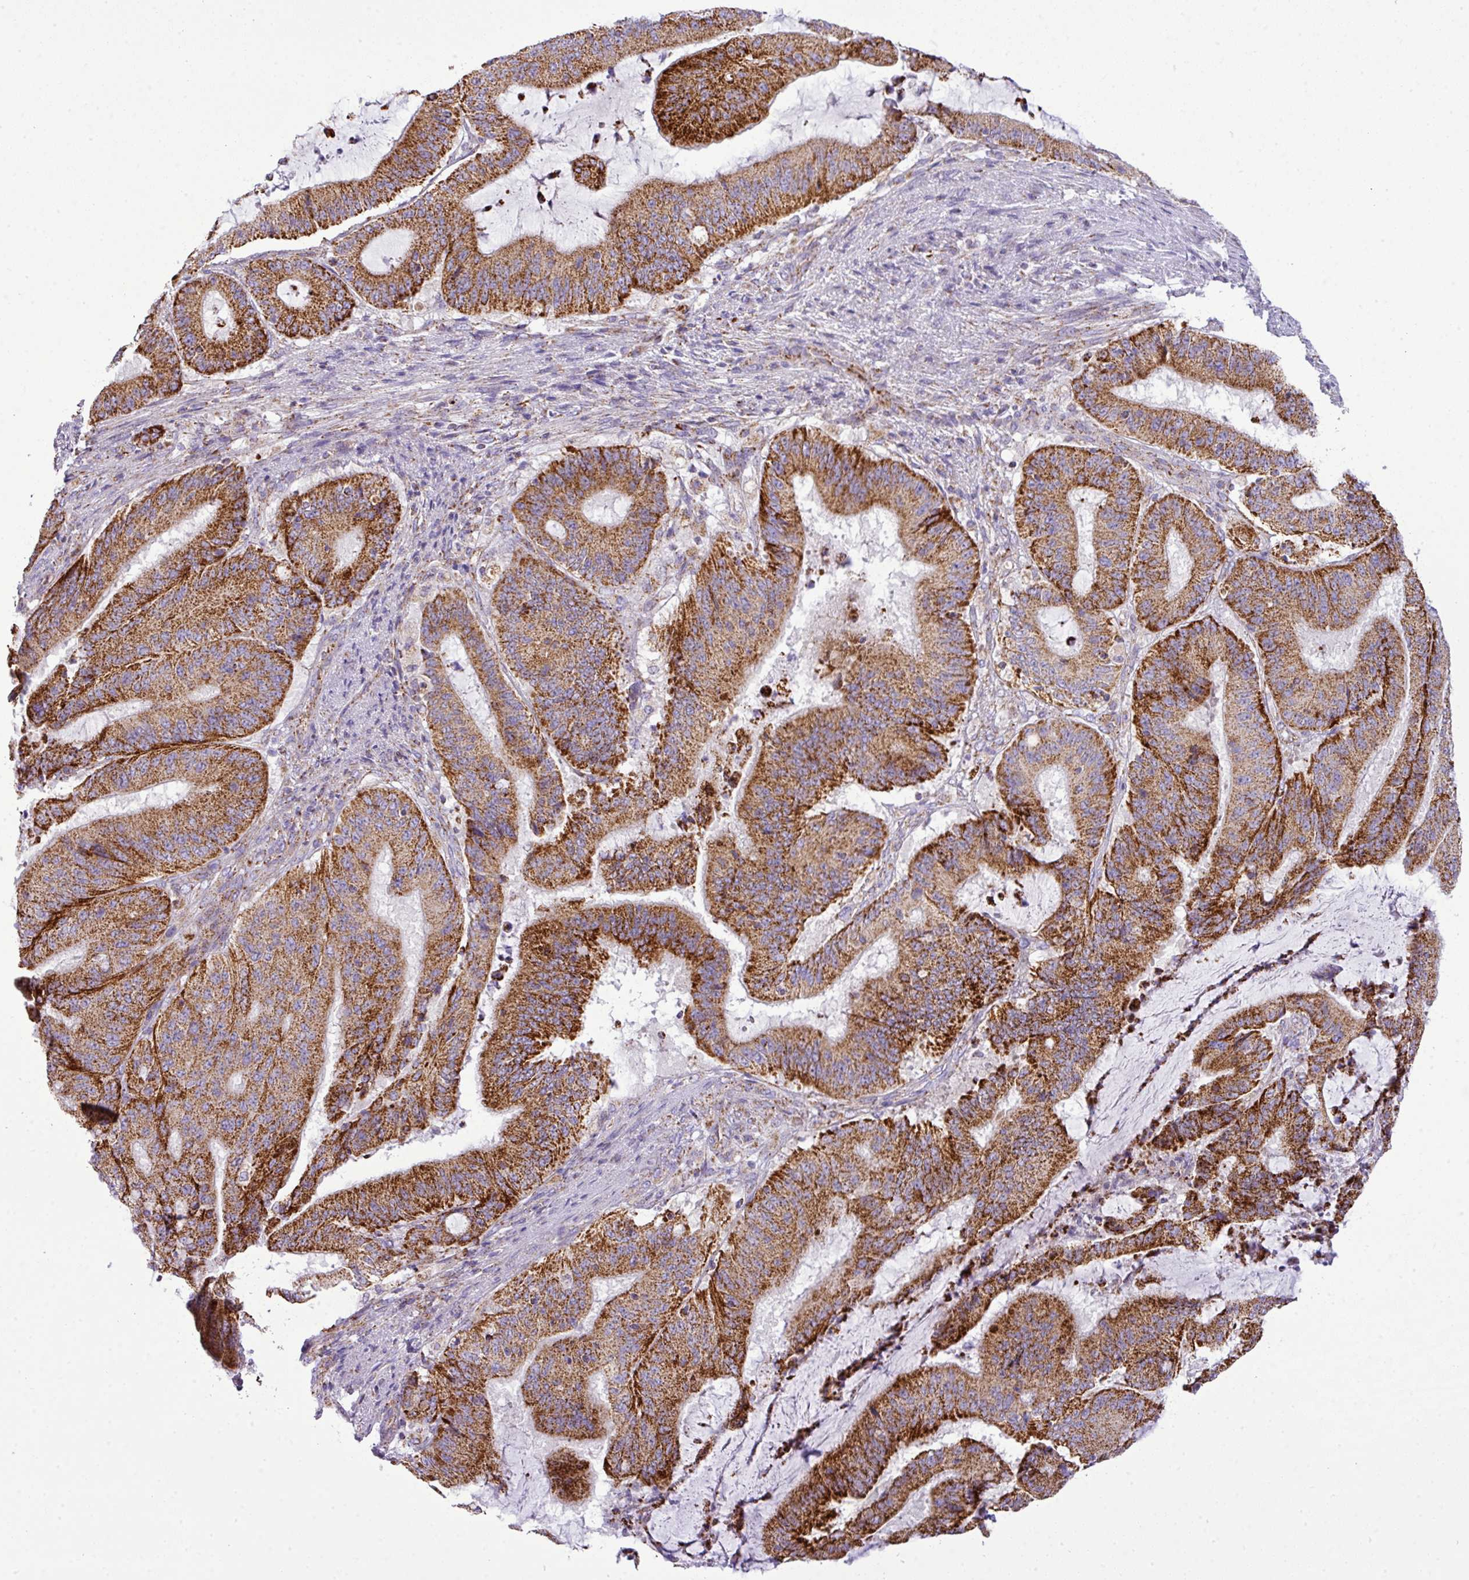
{"staining": {"intensity": "strong", "quantity": ">75%", "location": "cytoplasmic/membranous"}, "tissue": "liver cancer", "cell_type": "Tumor cells", "image_type": "cancer", "snomed": [{"axis": "morphology", "description": "Normal tissue, NOS"}, {"axis": "morphology", "description": "Cholangiocarcinoma"}, {"axis": "topography", "description": "Liver"}, {"axis": "topography", "description": "Peripheral nerve tissue"}], "caption": "The immunohistochemical stain shows strong cytoplasmic/membranous staining in tumor cells of liver cancer (cholangiocarcinoma) tissue.", "gene": "ZNF81", "patient": {"sex": "female", "age": 73}}